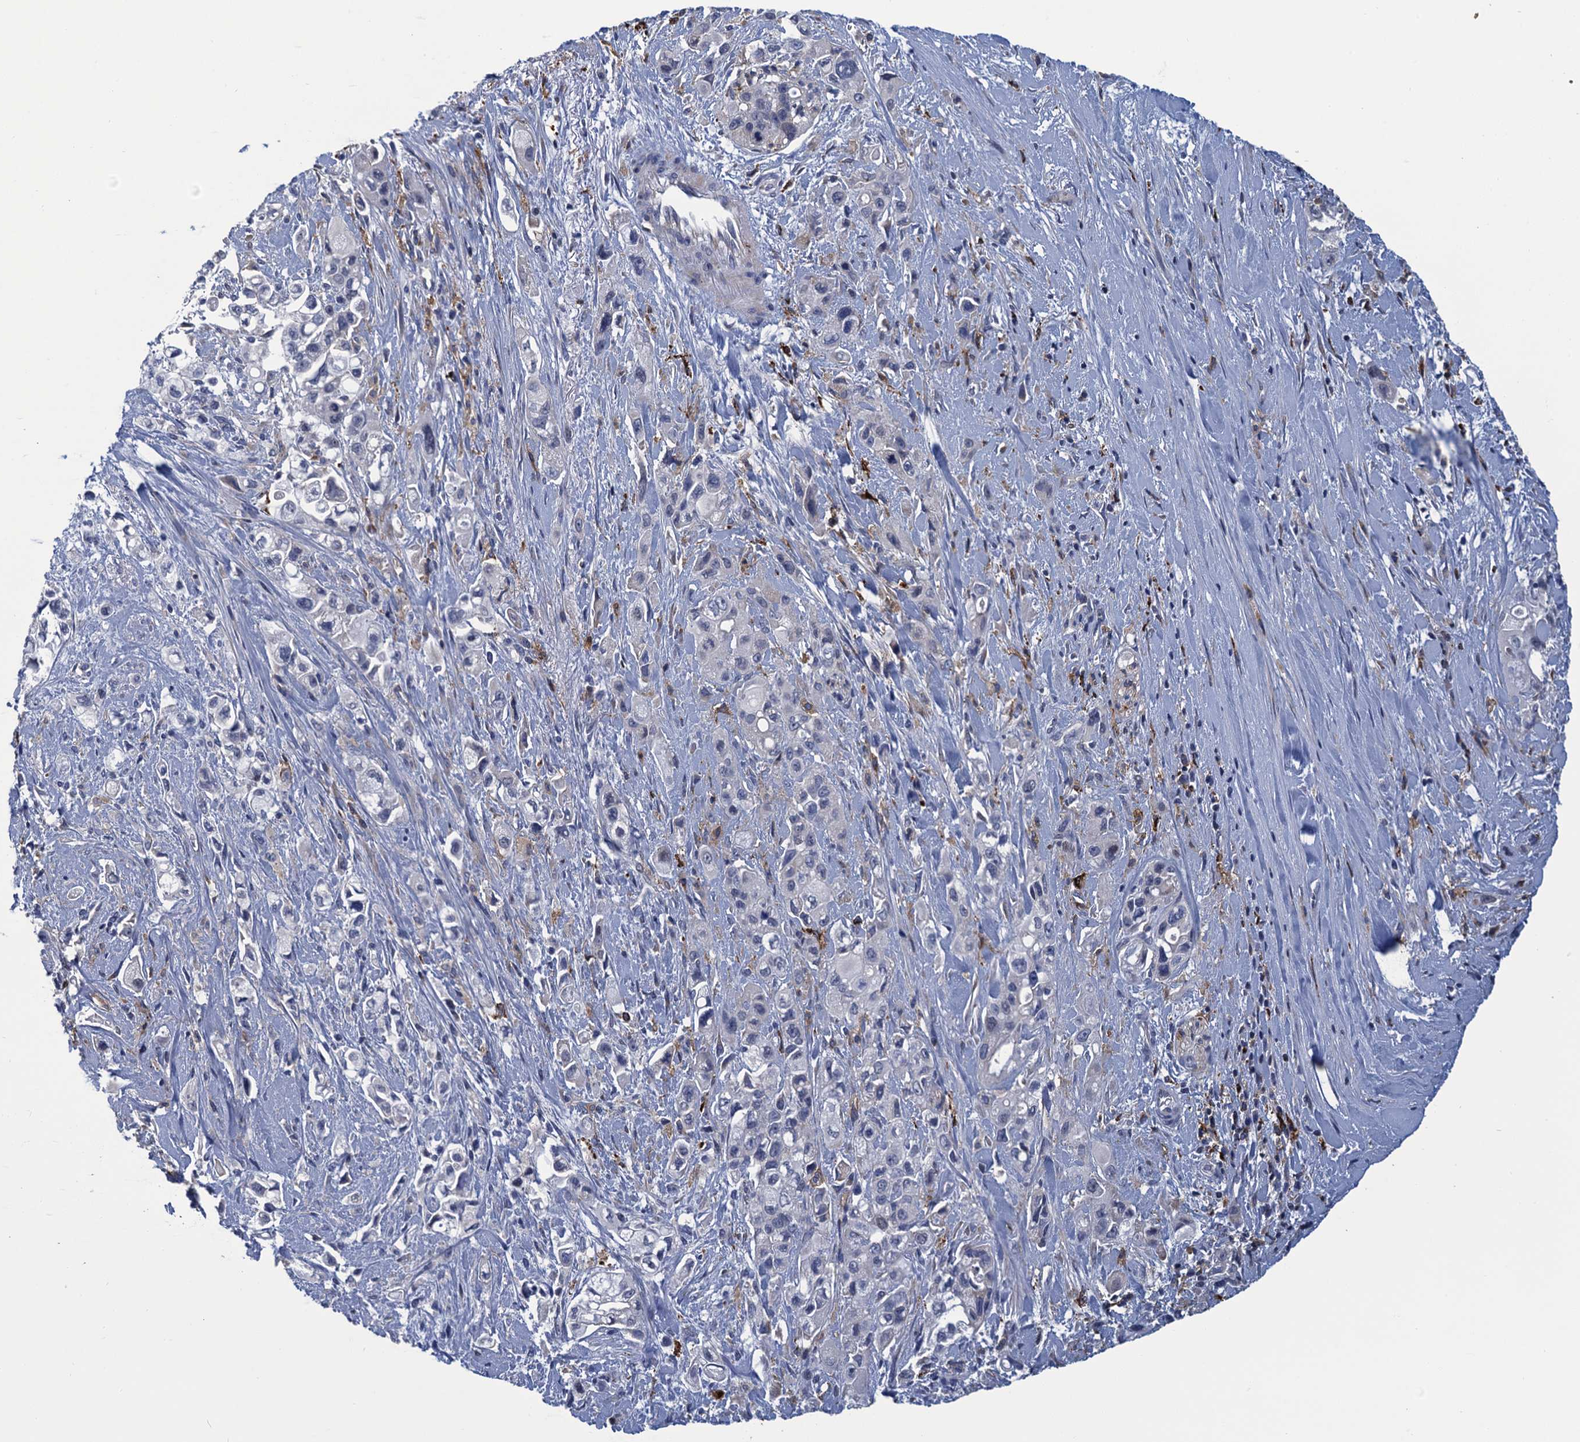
{"staining": {"intensity": "negative", "quantity": "none", "location": "none"}, "tissue": "pancreatic cancer", "cell_type": "Tumor cells", "image_type": "cancer", "snomed": [{"axis": "morphology", "description": "Adenocarcinoma, NOS"}, {"axis": "topography", "description": "Pancreas"}], "caption": "This micrograph is of pancreatic cancer stained with immunohistochemistry to label a protein in brown with the nuclei are counter-stained blue. There is no staining in tumor cells.", "gene": "DNHD1", "patient": {"sex": "female", "age": 66}}